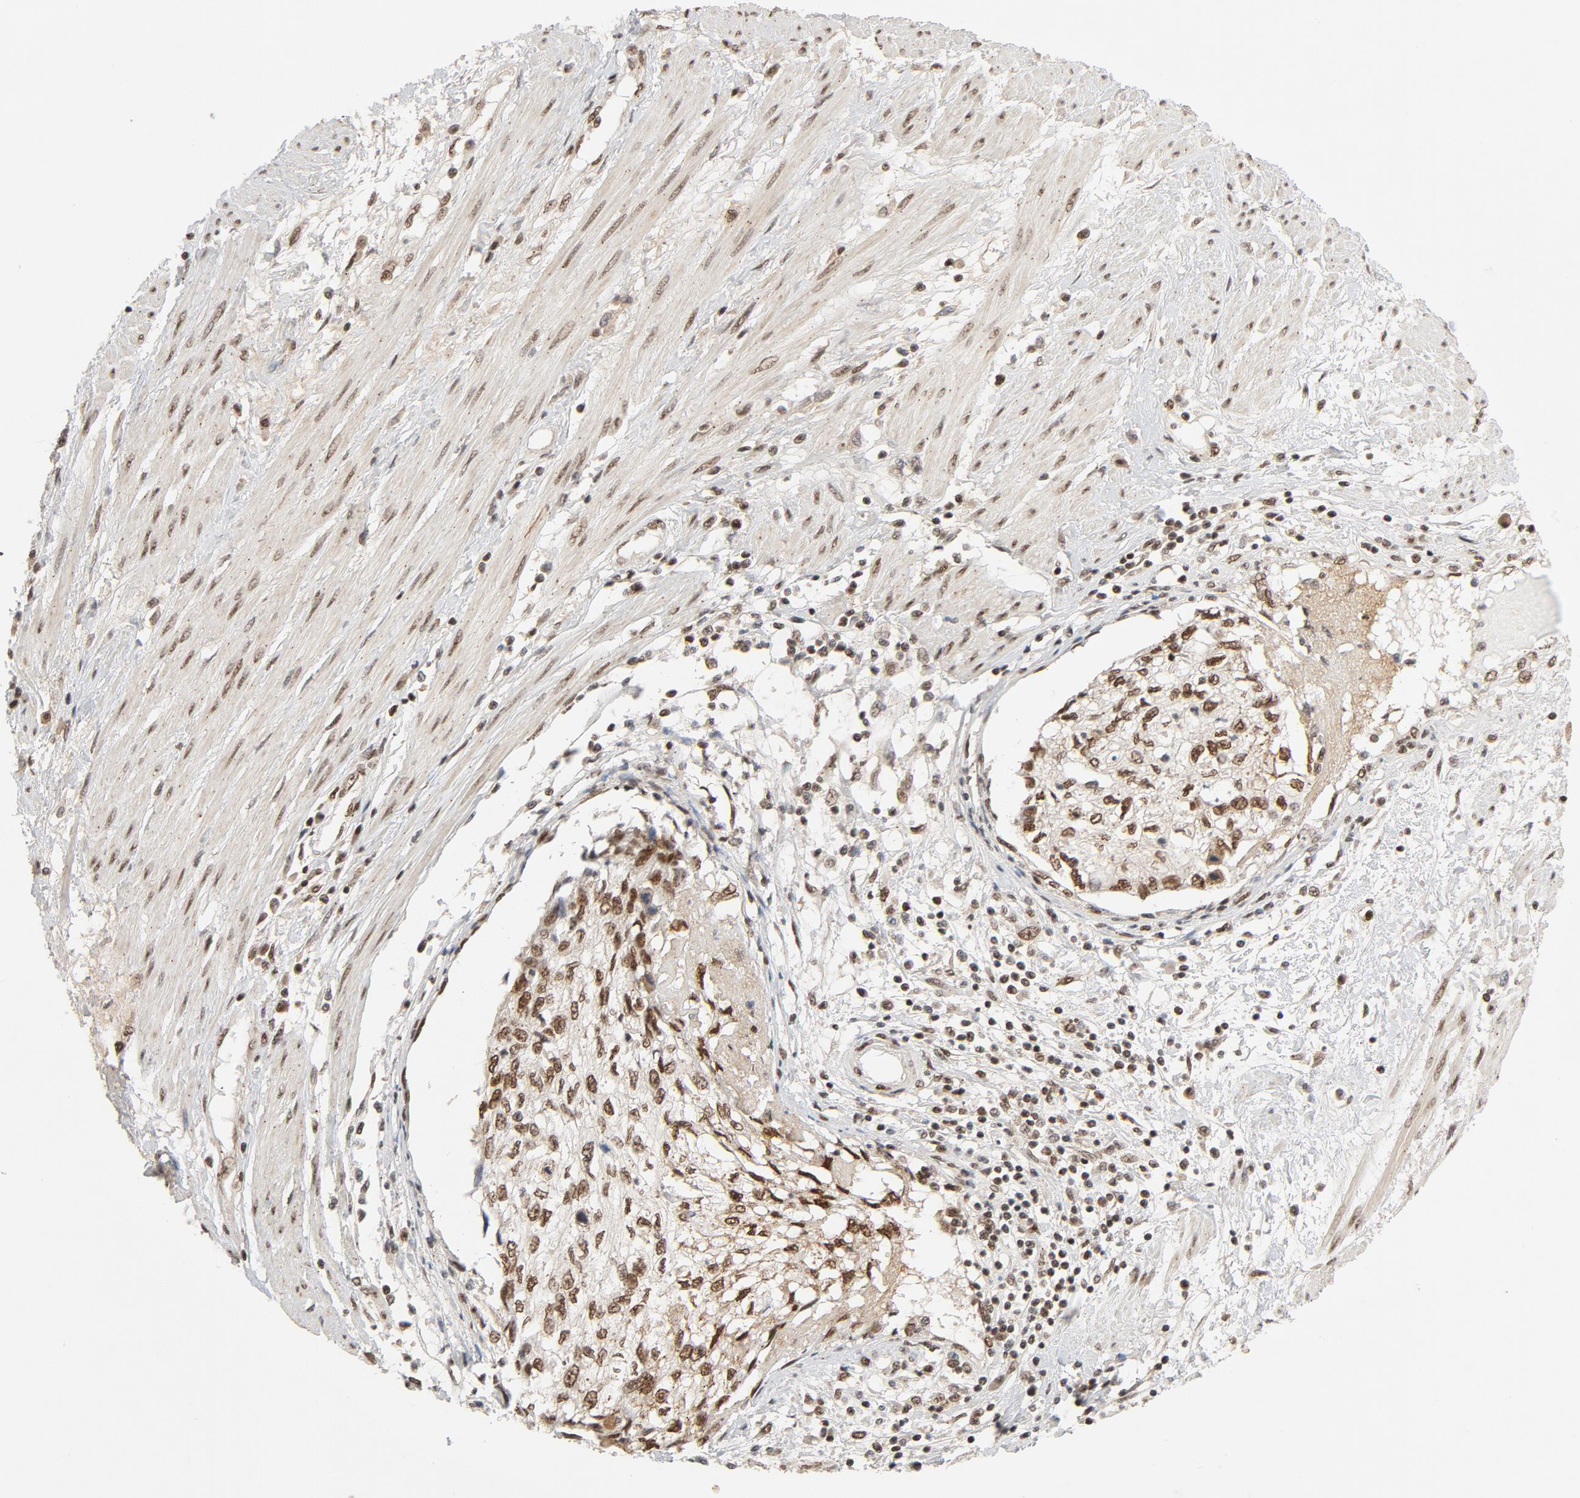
{"staining": {"intensity": "strong", "quantity": ">75%", "location": "nuclear"}, "tissue": "cervical cancer", "cell_type": "Tumor cells", "image_type": "cancer", "snomed": [{"axis": "morphology", "description": "Squamous cell carcinoma, NOS"}, {"axis": "topography", "description": "Cervix"}], "caption": "Immunohistochemical staining of cervical squamous cell carcinoma reveals strong nuclear protein staining in approximately >75% of tumor cells.", "gene": "SMARCD1", "patient": {"sex": "female", "age": 57}}